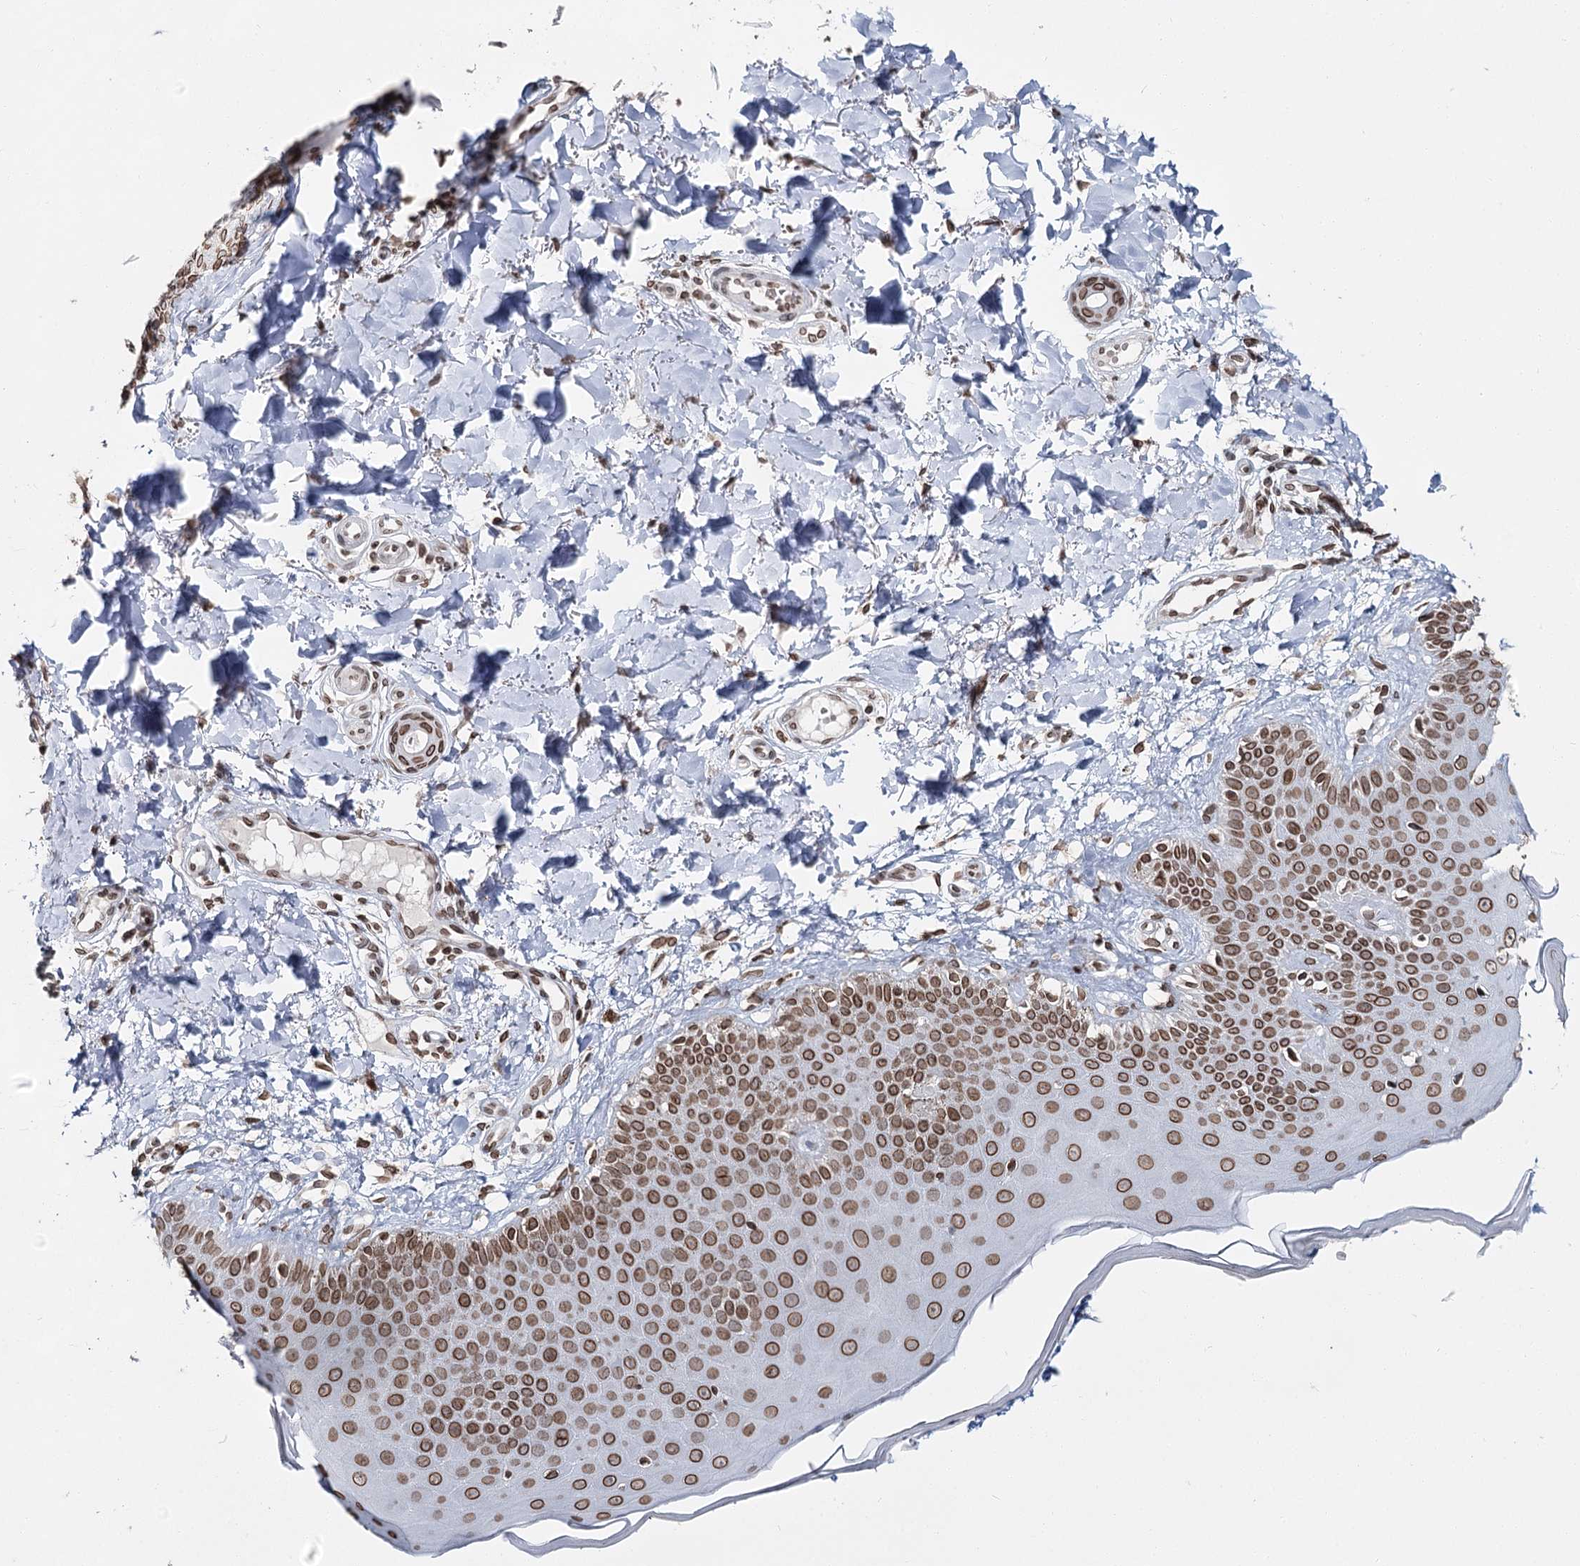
{"staining": {"intensity": "moderate", "quantity": ">75%", "location": "cytoplasmic/membranous,nuclear"}, "tissue": "skin", "cell_type": "Fibroblasts", "image_type": "normal", "snomed": [{"axis": "morphology", "description": "Normal tissue, NOS"}, {"axis": "topography", "description": "Skin"}], "caption": "An immunohistochemistry (IHC) photomicrograph of unremarkable tissue is shown. Protein staining in brown highlights moderate cytoplasmic/membranous,nuclear positivity in skin within fibroblasts.", "gene": "KIAA0930", "patient": {"sex": "male", "age": 52}}